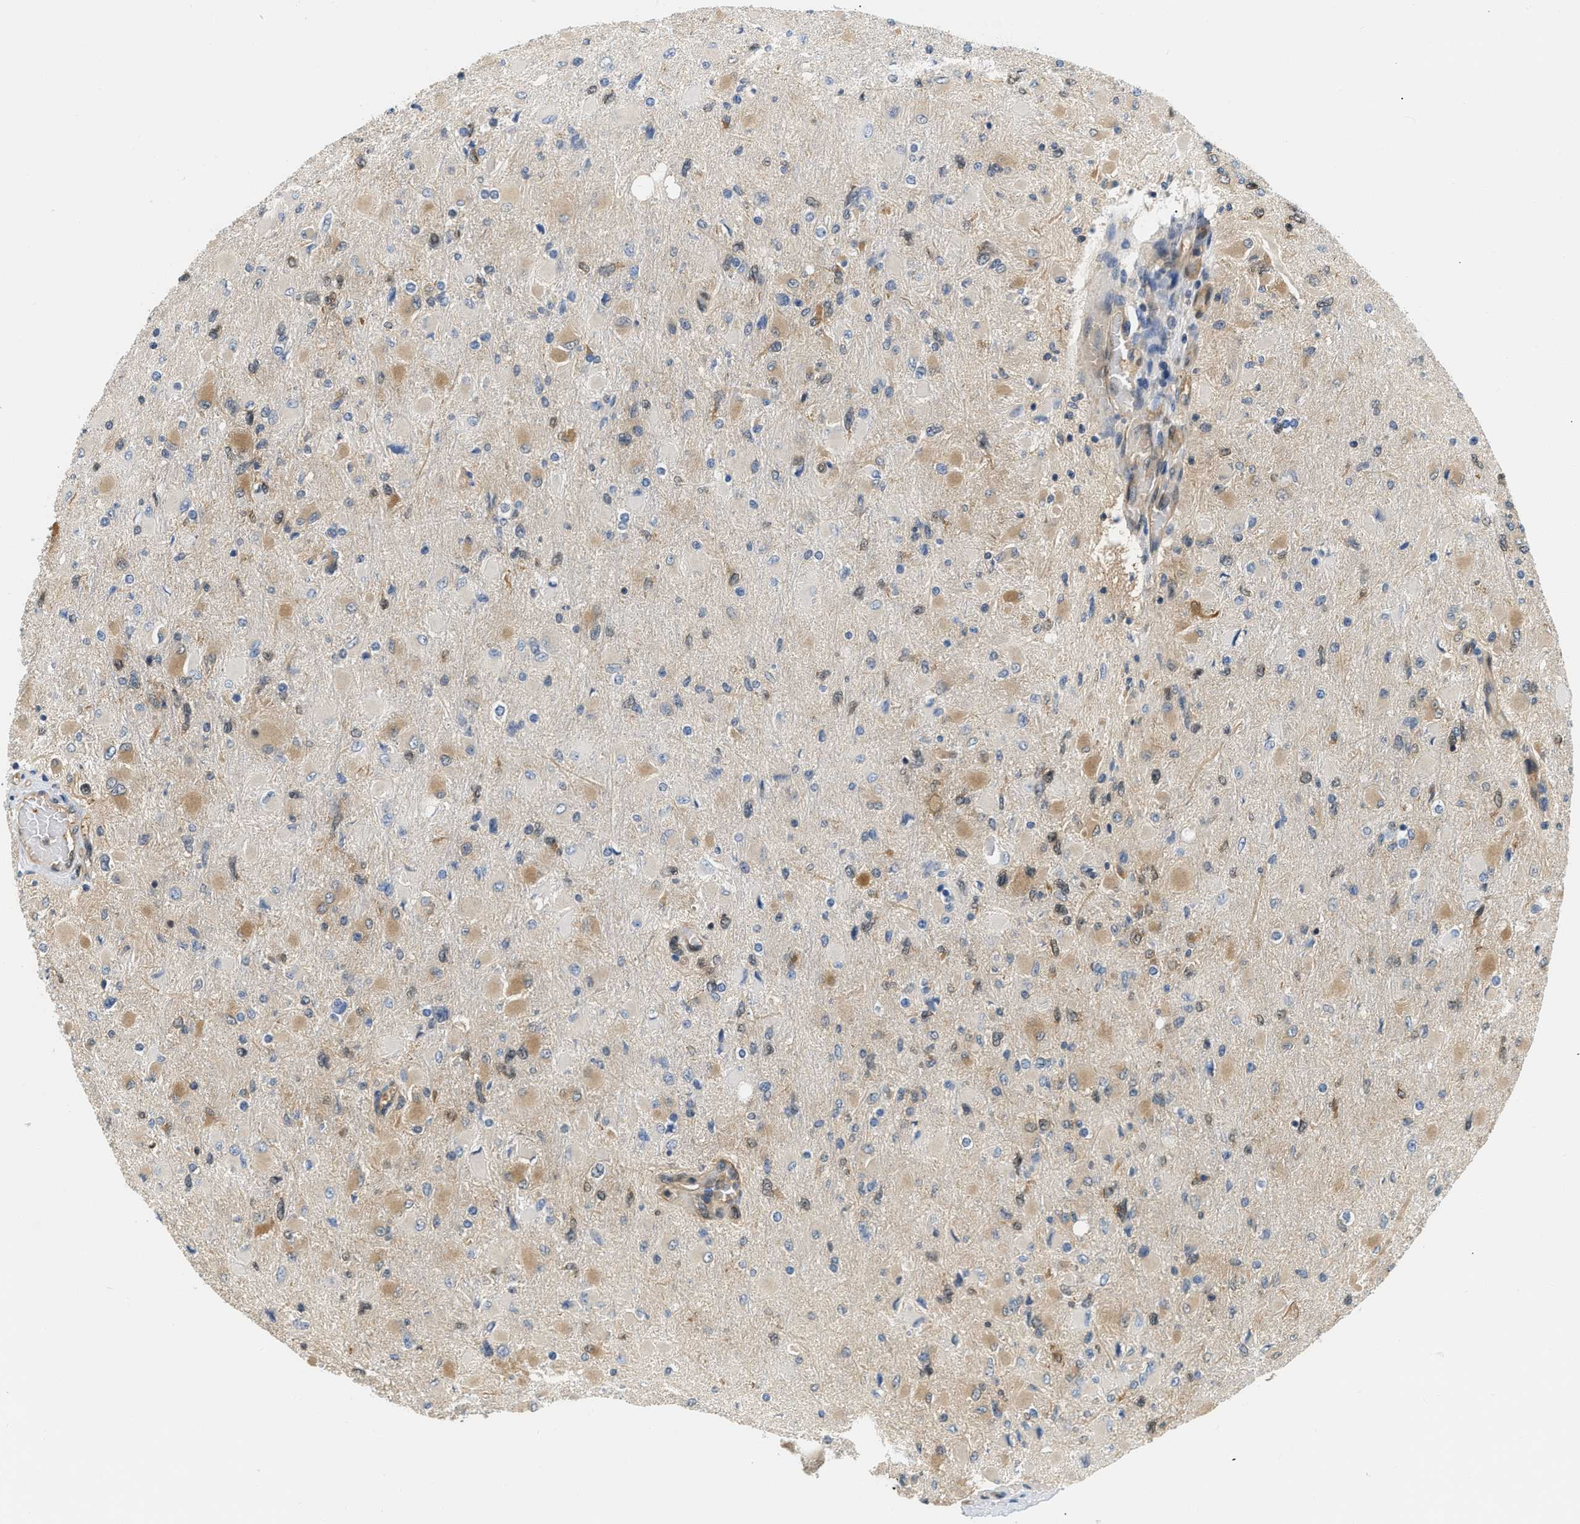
{"staining": {"intensity": "weak", "quantity": "25%-75%", "location": "cytoplasmic/membranous"}, "tissue": "glioma", "cell_type": "Tumor cells", "image_type": "cancer", "snomed": [{"axis": "morphology", "description": "Glioma, malignant, High grade"}, {"axis": "topography", "description": "Cerebral cortex"}], "caption": "Malignant glioma (high-grade) stained with immunohistochemistry (IHC) reveals weak cytoplasmic/membranous expression in about 25%-75% of tumor cells.", "gene": "EIF4EBP2", "patient": {"sex": "female", "age": 36}}